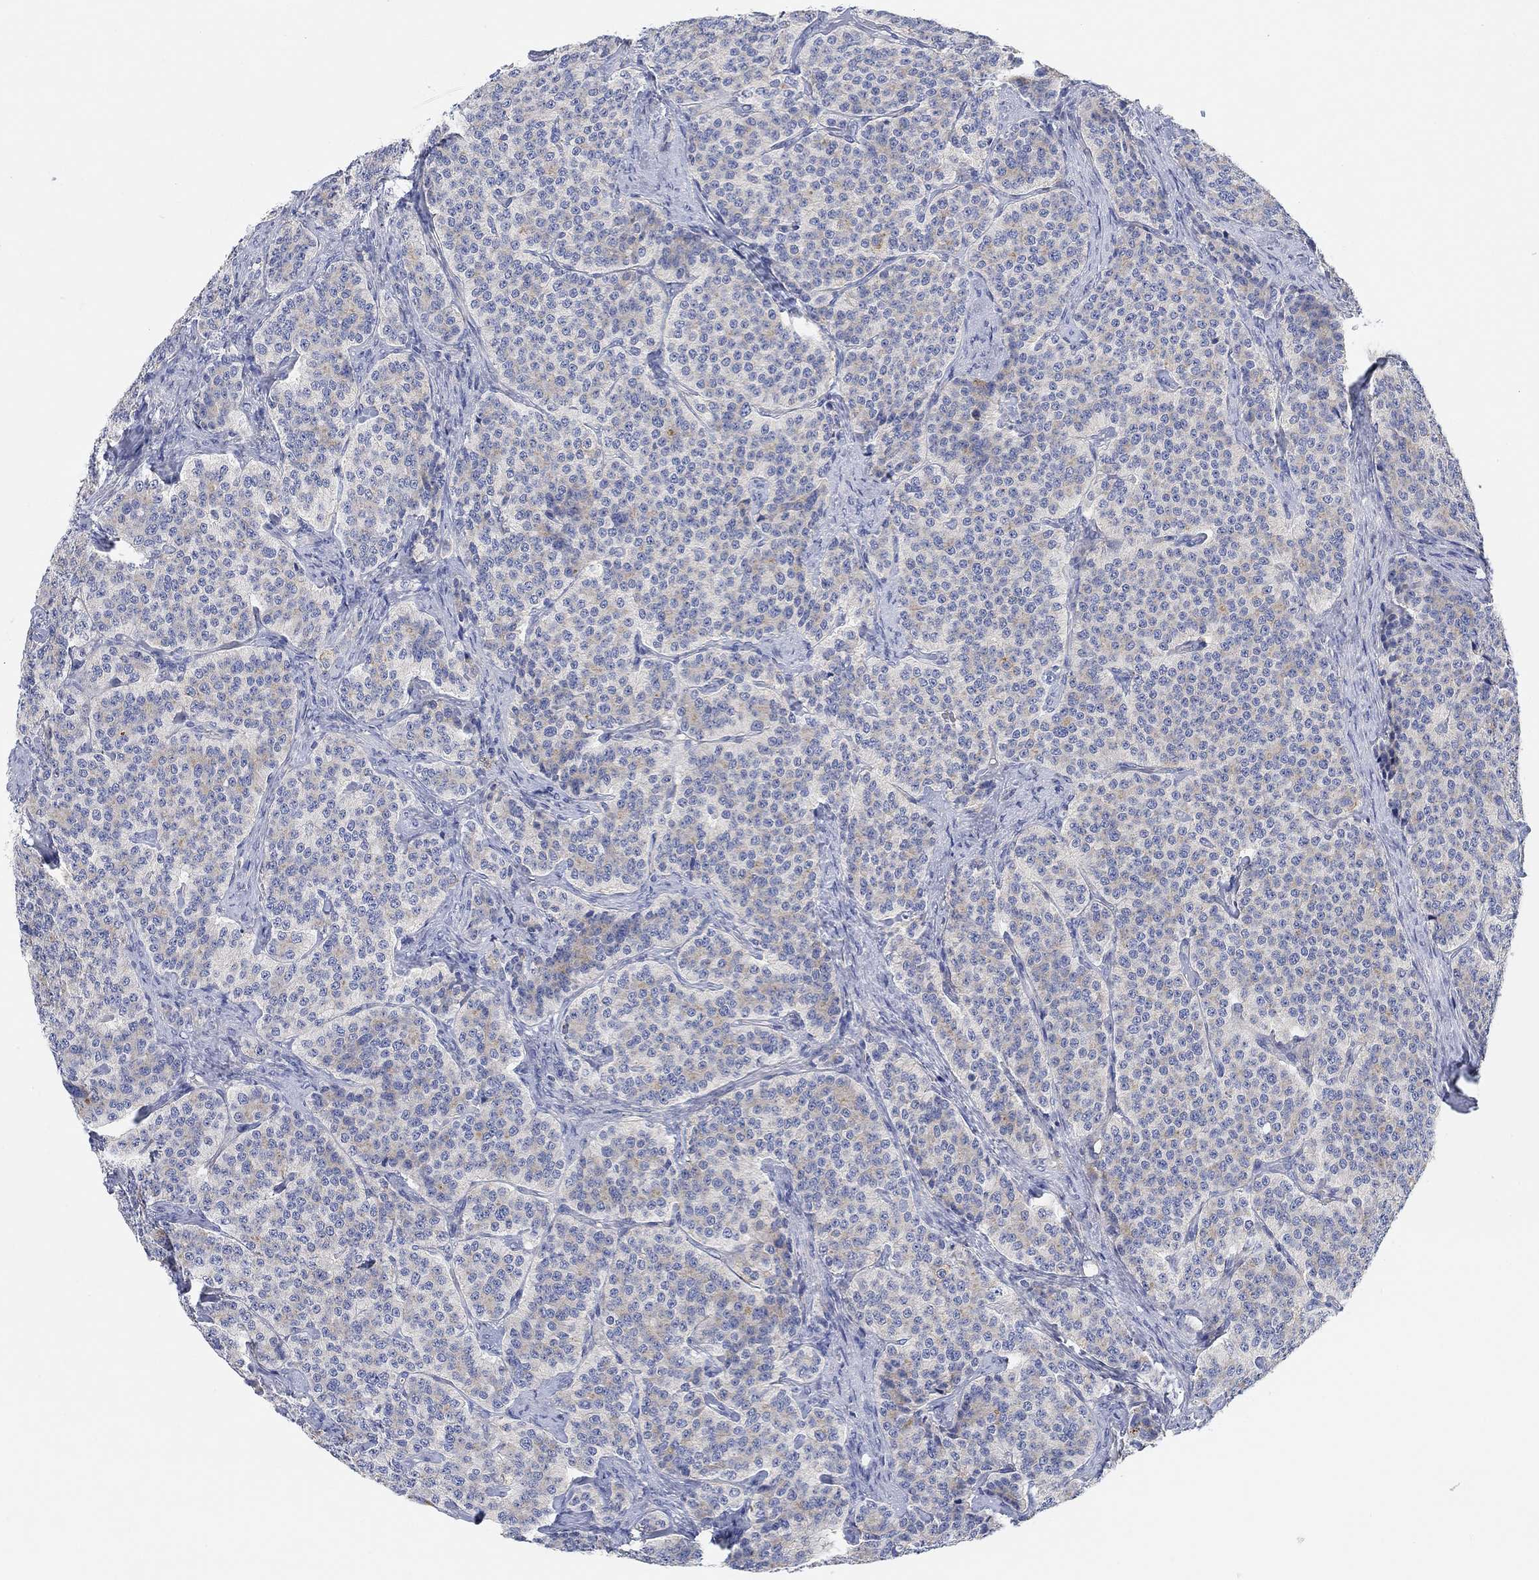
{"staining": {"intensity": "weak", "quantity": "<25%", "location": "cytoplasmic/membranous"}, "tissue": "carcinoid", "cell_type": "Tumor cells", "image_type": "cancer", "snomed": [{"axis": "morphology", "description": "Carcinoid, malignant, NOS"}, {"axis": "topography", "description": "Small intestine"}], "caption": "This is an immunohistochemistry image of human carcinoid. There is no staining in tumor cells.", "gene": "RGS1", "patient": {"sex": "female", "age": 58}}